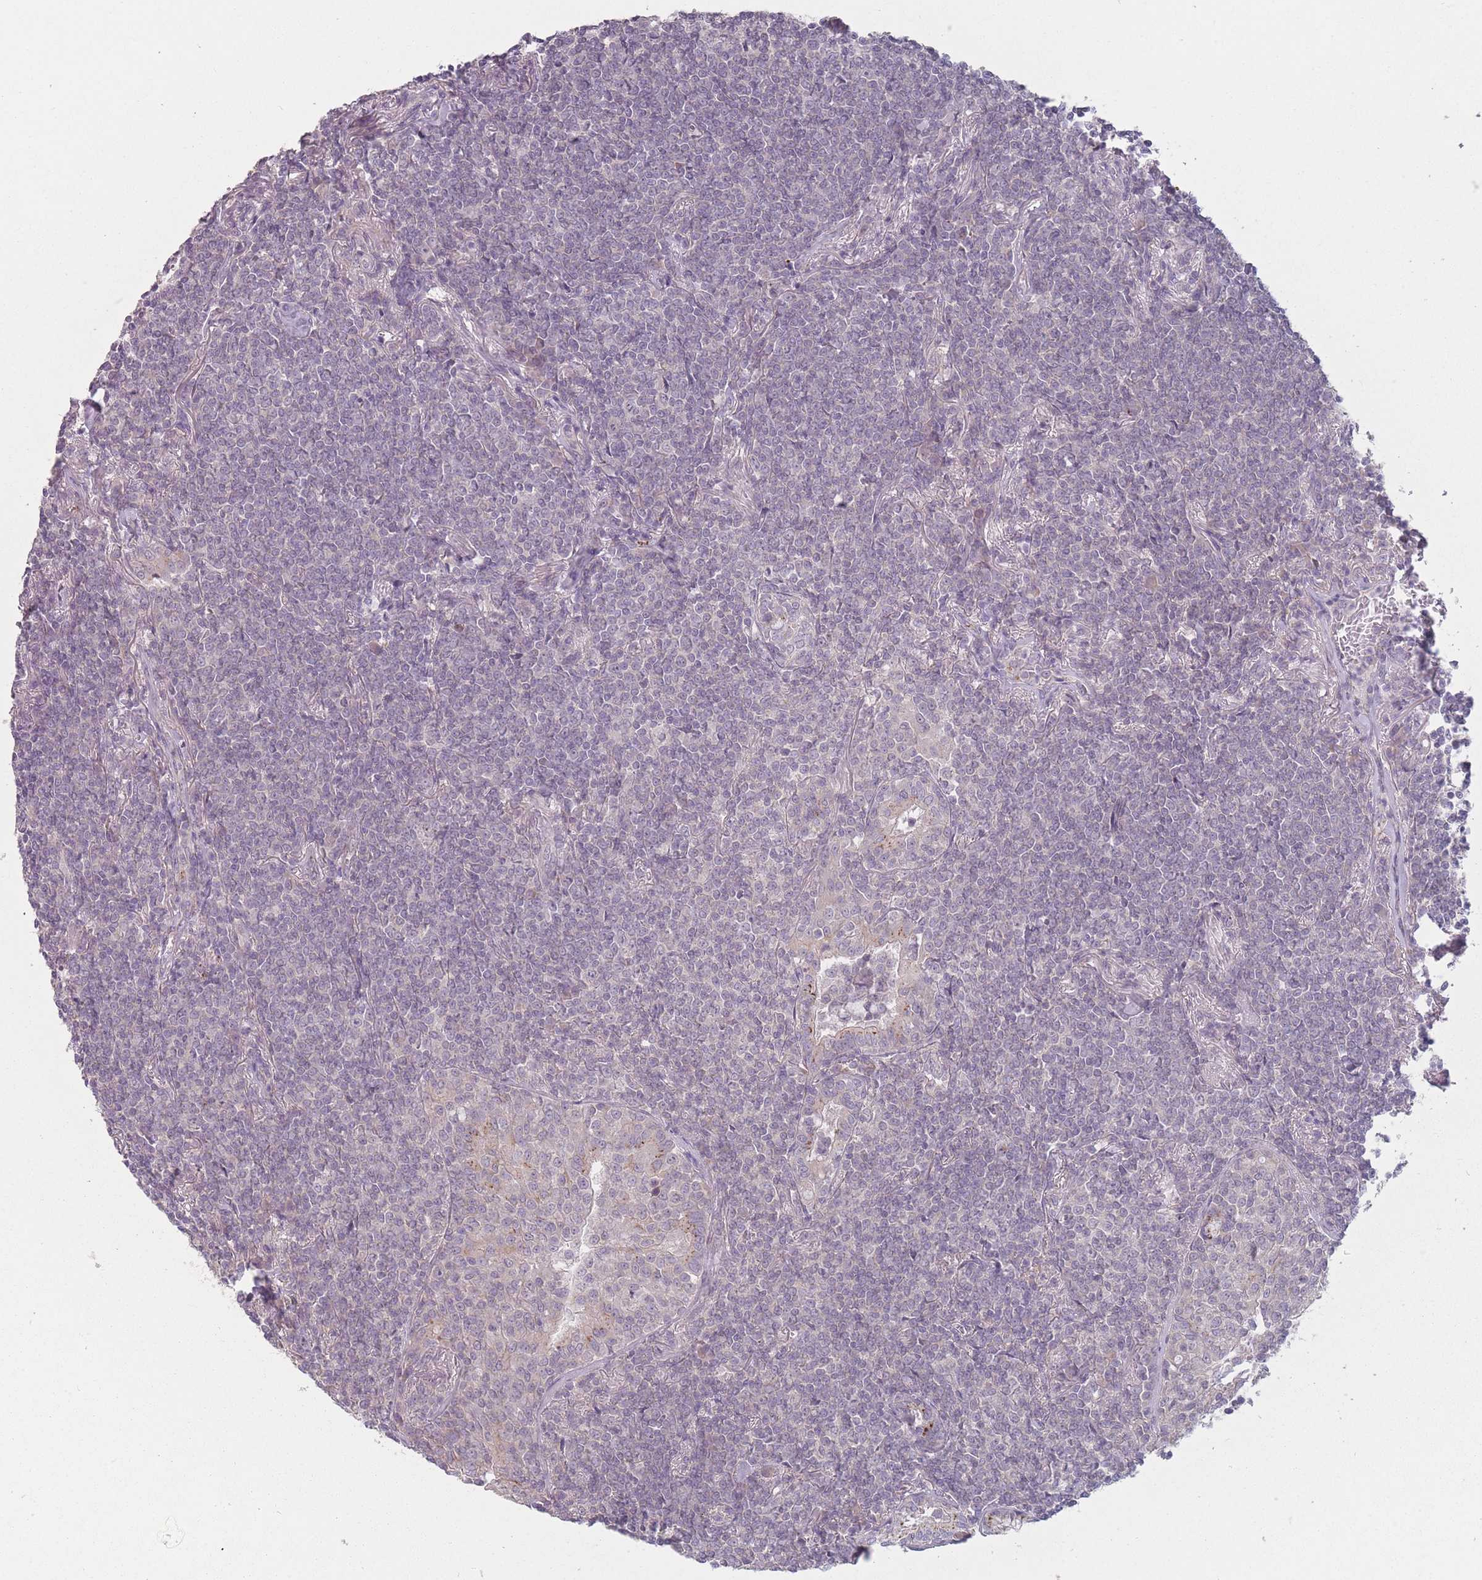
{"staining": {"intensity": "negative", "quantity": "none", "location": "none"}, "tissue": "lymphoma", "cell_type": "Tumor cells", "image_type": "cancer", "snomed": [{"axis": "morphology", "description": "Malignant lymphoma, non-Hodgkin's type, Low grade"}, {"axis": "topography", "description": "Lung"}], "caption": "This is an immunohistochemistry image of human malignant lymphoma, non-Hodgkin's type (low-grade). There is no expression in tumor cells.", "gene": "AKAIN1", "patient": {"sex": "female", "age": 71}}